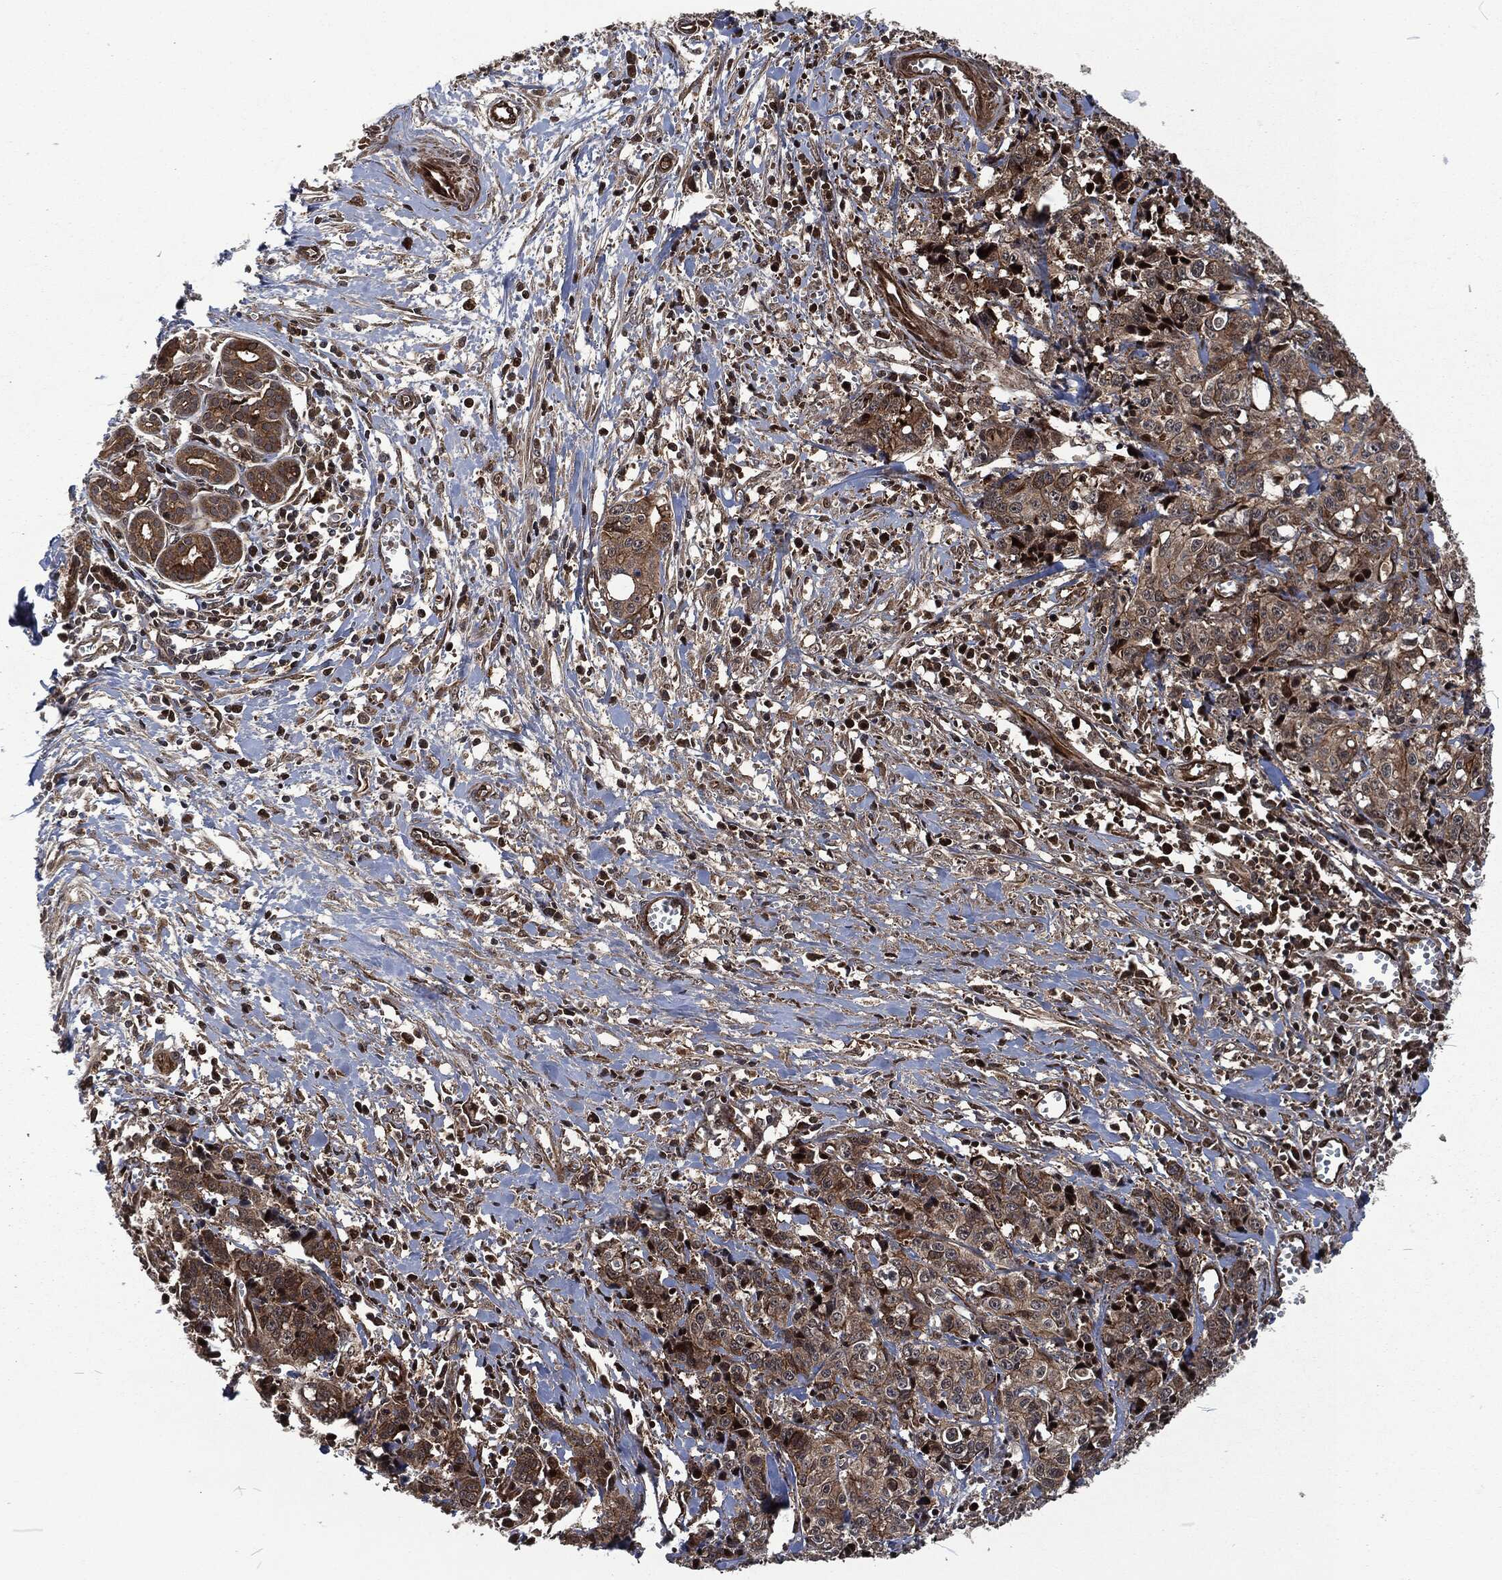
{"staining": {"intensity": "weak", "quantity": ">75%", "location": "cytoplasmic/membranous"}, "tissue": "pancreatic cancer", "cell_type": "Tumor cells", "image_type": "cancer", "snomed": [{"axis": "morphology", "description": "Adenocarcinoma, NOS"}, {"axis": "topography", "description": "Pancreas"}], "caption": "DAB immunohistochemical staining of human adenocarcinoma (pancreatic) shows weak cytoplasmic/membranous protein staining in about >75% of tumor cells. (DAB IHC, brown staining for protein, blue staining for nuclei).", "gene": "CMPK2", "patient": {"sex": "male", "age": 64}}